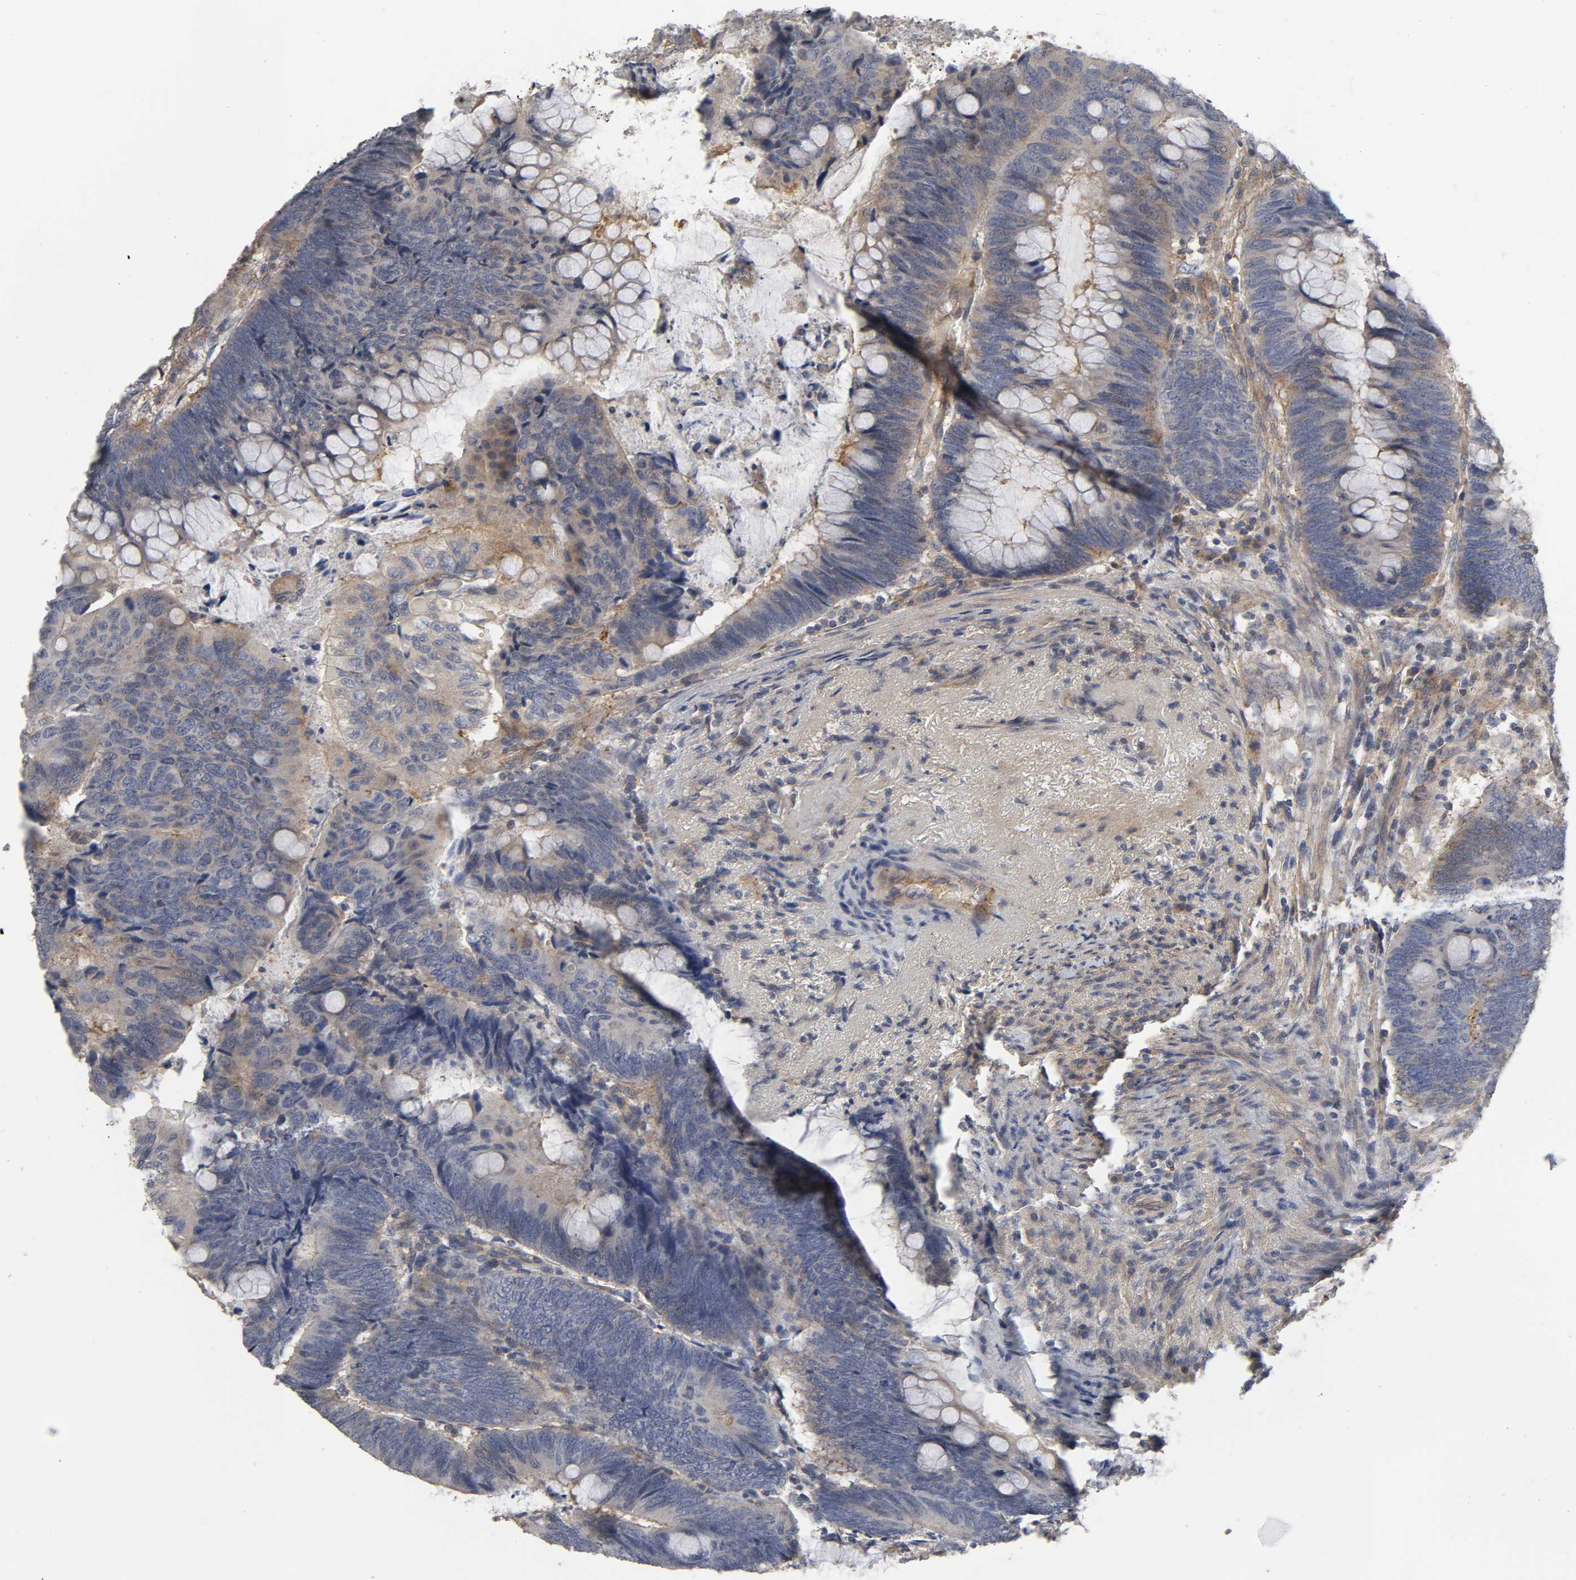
{"staining": {"intensity": "moderate", "quantity": ">75%", "location": "cytoplasmic/membranous"}, "tissue": "colorectal cancer", "cell_type": "Tumor cells", "image_type": "cancer", "snomed": [{"axis": "morphology", "description": "Normal tissue, NOS"}, {"axis": "morphology", "description": "Adenocarcinoma, NOS"}, {"axis": "topography", "description": "Rectum"}, {"axis": "topography", "description": "Peripheral nerve tissue"}], "caption": "Immunohistochemistry (IHC) of human colorectal adenocarcinoma shows medium levels of moderate cytoplasmic/membranous staining in approximately >75% of tumor cells.", "gene": "SH3GLB1", "patient": {"sex": "male", "age": 92}}